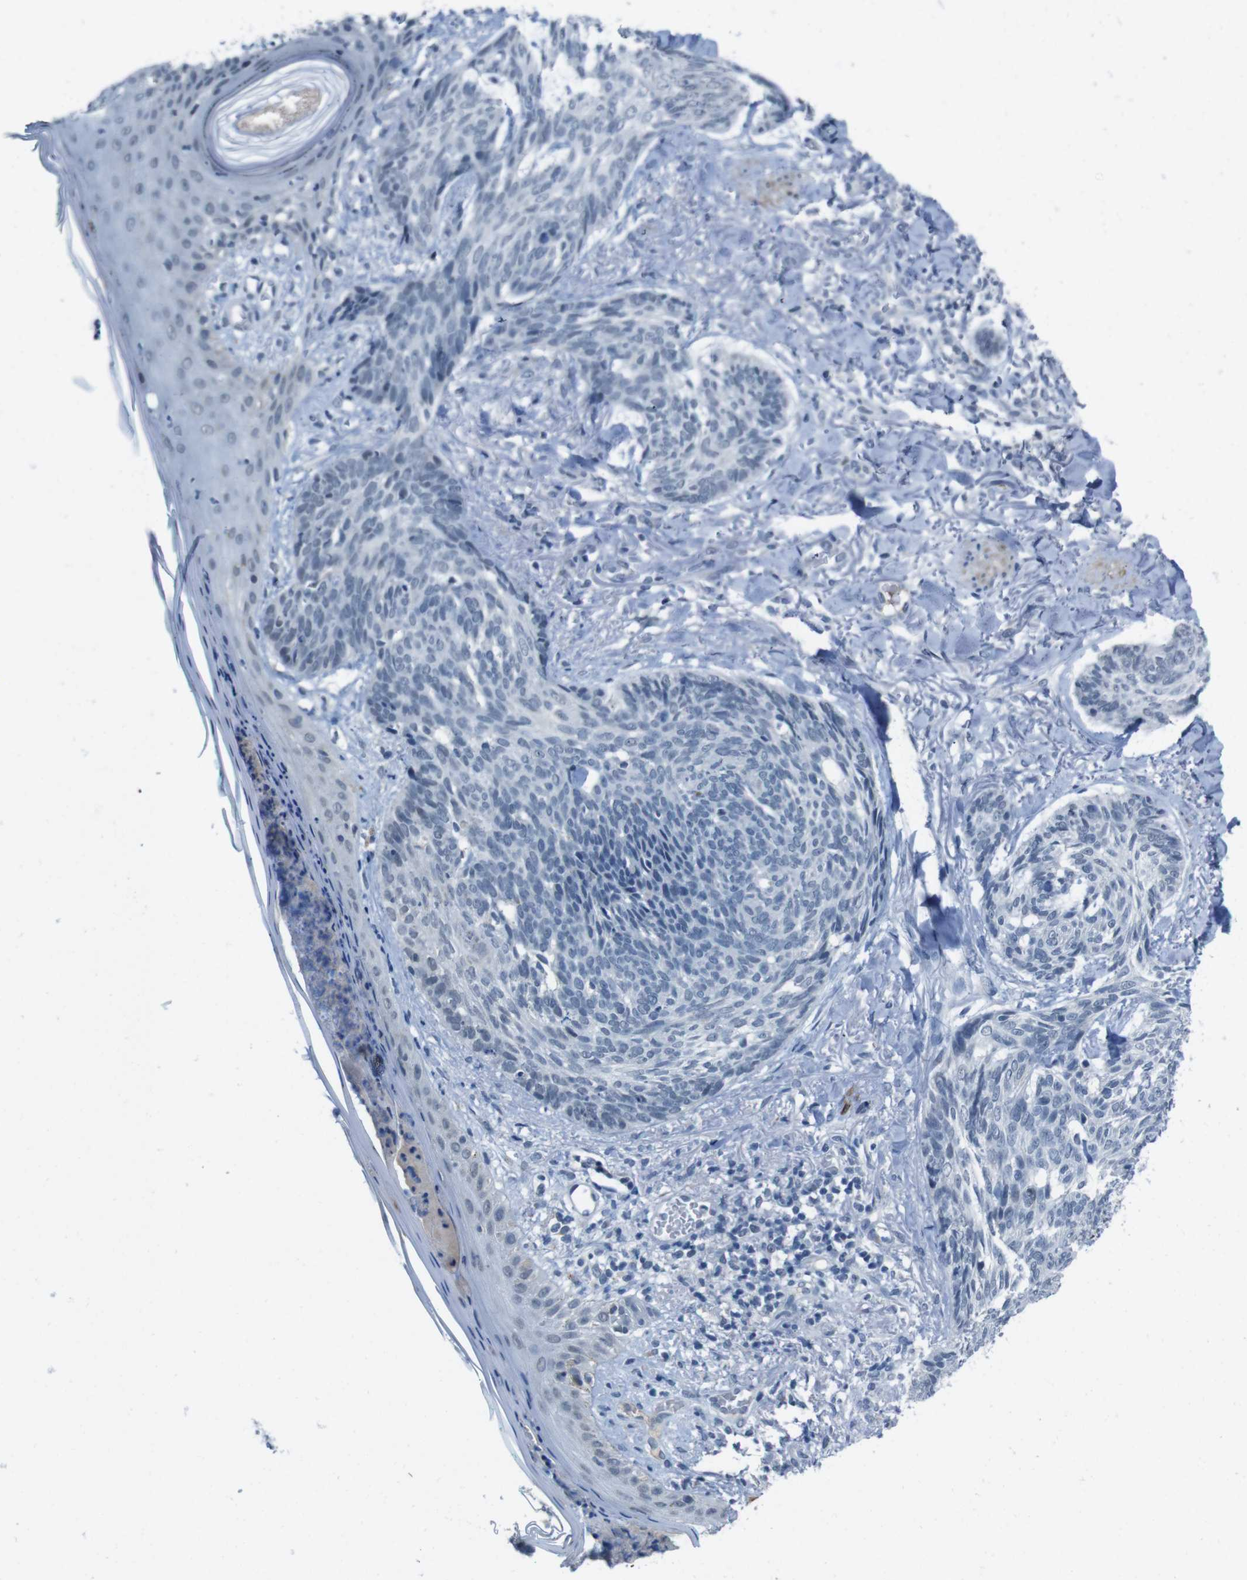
{"staining": {"intensity": "negative", "quantity": "none", "location": "none"}, "tissue": "skin cancer", "cell_type": "Tumor cells", "image_type": "cancer", "snomed": [{"axis": "morphology", "description": "Basal cell carcinoma"}, {"axis": "topography", "description": "Skin"}], "caption": "This histopathology image is of skin basal cell carcinoma stained with immunohistochemistry (IHC) to label a protein in brown with the nuclei are counter-stained blue. There is no staining in tumor cells.", "gene": "CDHR2", "patient": {"sex": "male", "age": 43}}